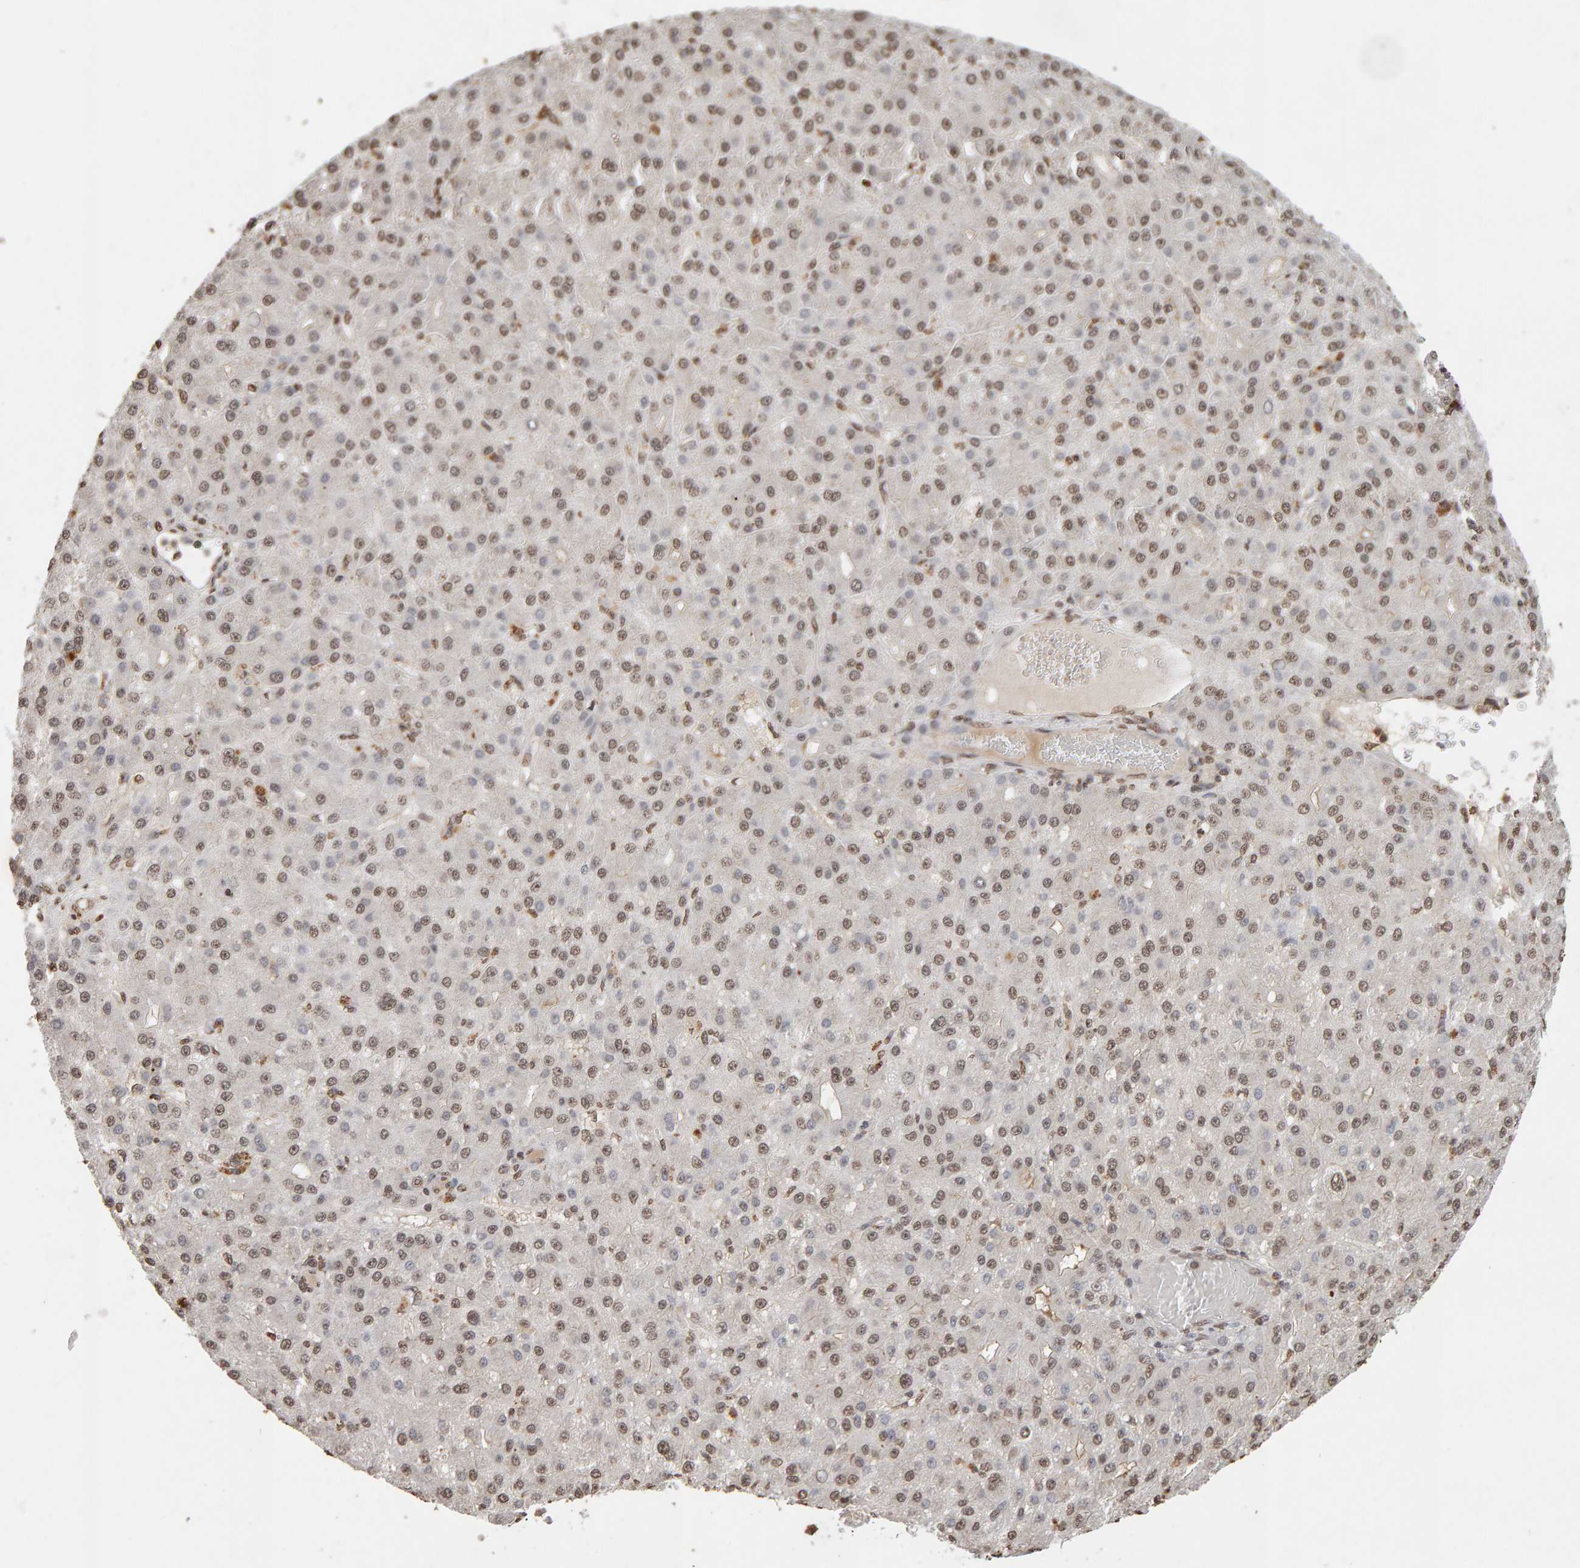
{"staining": {"intensity": "weak", "quantity": ">75%", "location": "nuclear"}, "tissue": "liver cancer", "cell_type": "Tumor cells", "image_type": "cancer", "snomed": [{"axis": "morphology", "description": "Carcinoma, Hepatocellular, NOS"}, {"axis": "topography", "description": "Liver"}], "caption": "Liver cancer (hepatocellular carcinoma) was stained to show a protein in brown. There is low levels of weak nuclear expression in about >75% of tumor cells. The staining is performed using DAB brown chromogen to label protein expression. The nuclei are counter-stained blue using hematoxylin.", "gene": "DNAJB5", "patient": {"sex": "male", "age": 67}}